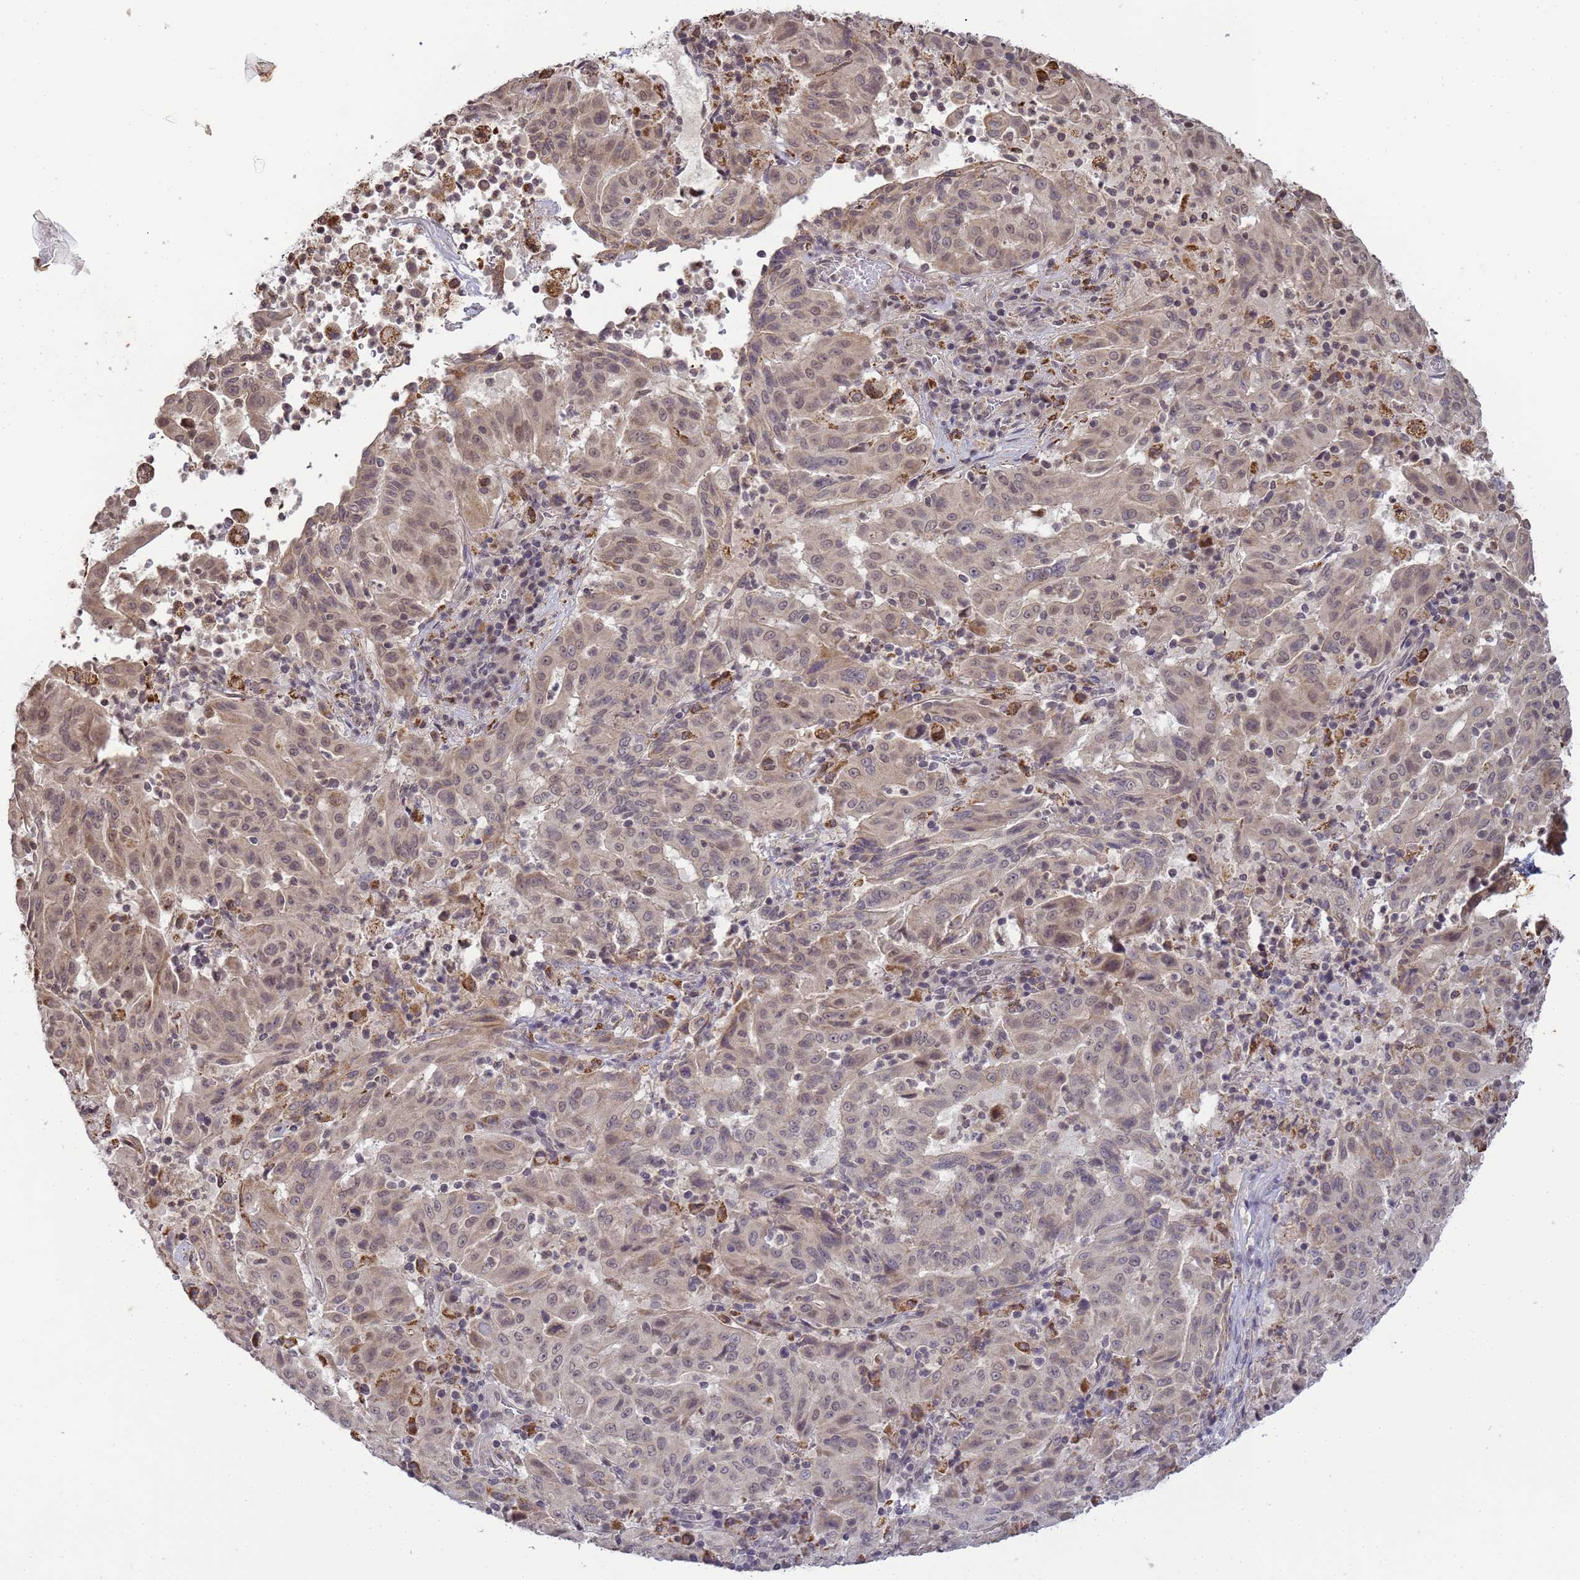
{"staining": {"intensity": "weak", "quantity": "25%-75%", "location": "cytoplasmic/membranous,nuclear"}, "tissue": "pancreatic cancer", "cell_type": "Tumor cells", "image_type": "cancer", "snomed": [{"axis": "morphology", "description": "Adenocarcinoma, NOS"}, {"axis": "topography", "description": "Pancreas"}], "caption": "DAB (3,3'-diaminobenzidine) immunohistochemical staining of pancreatic cancer displays weak cytoplasmic/membranous and nuclear protein staining in about 25%-75% of tumor cells.", "gene": "MYL7", "patient": {"sex": "male", "age": 63}}